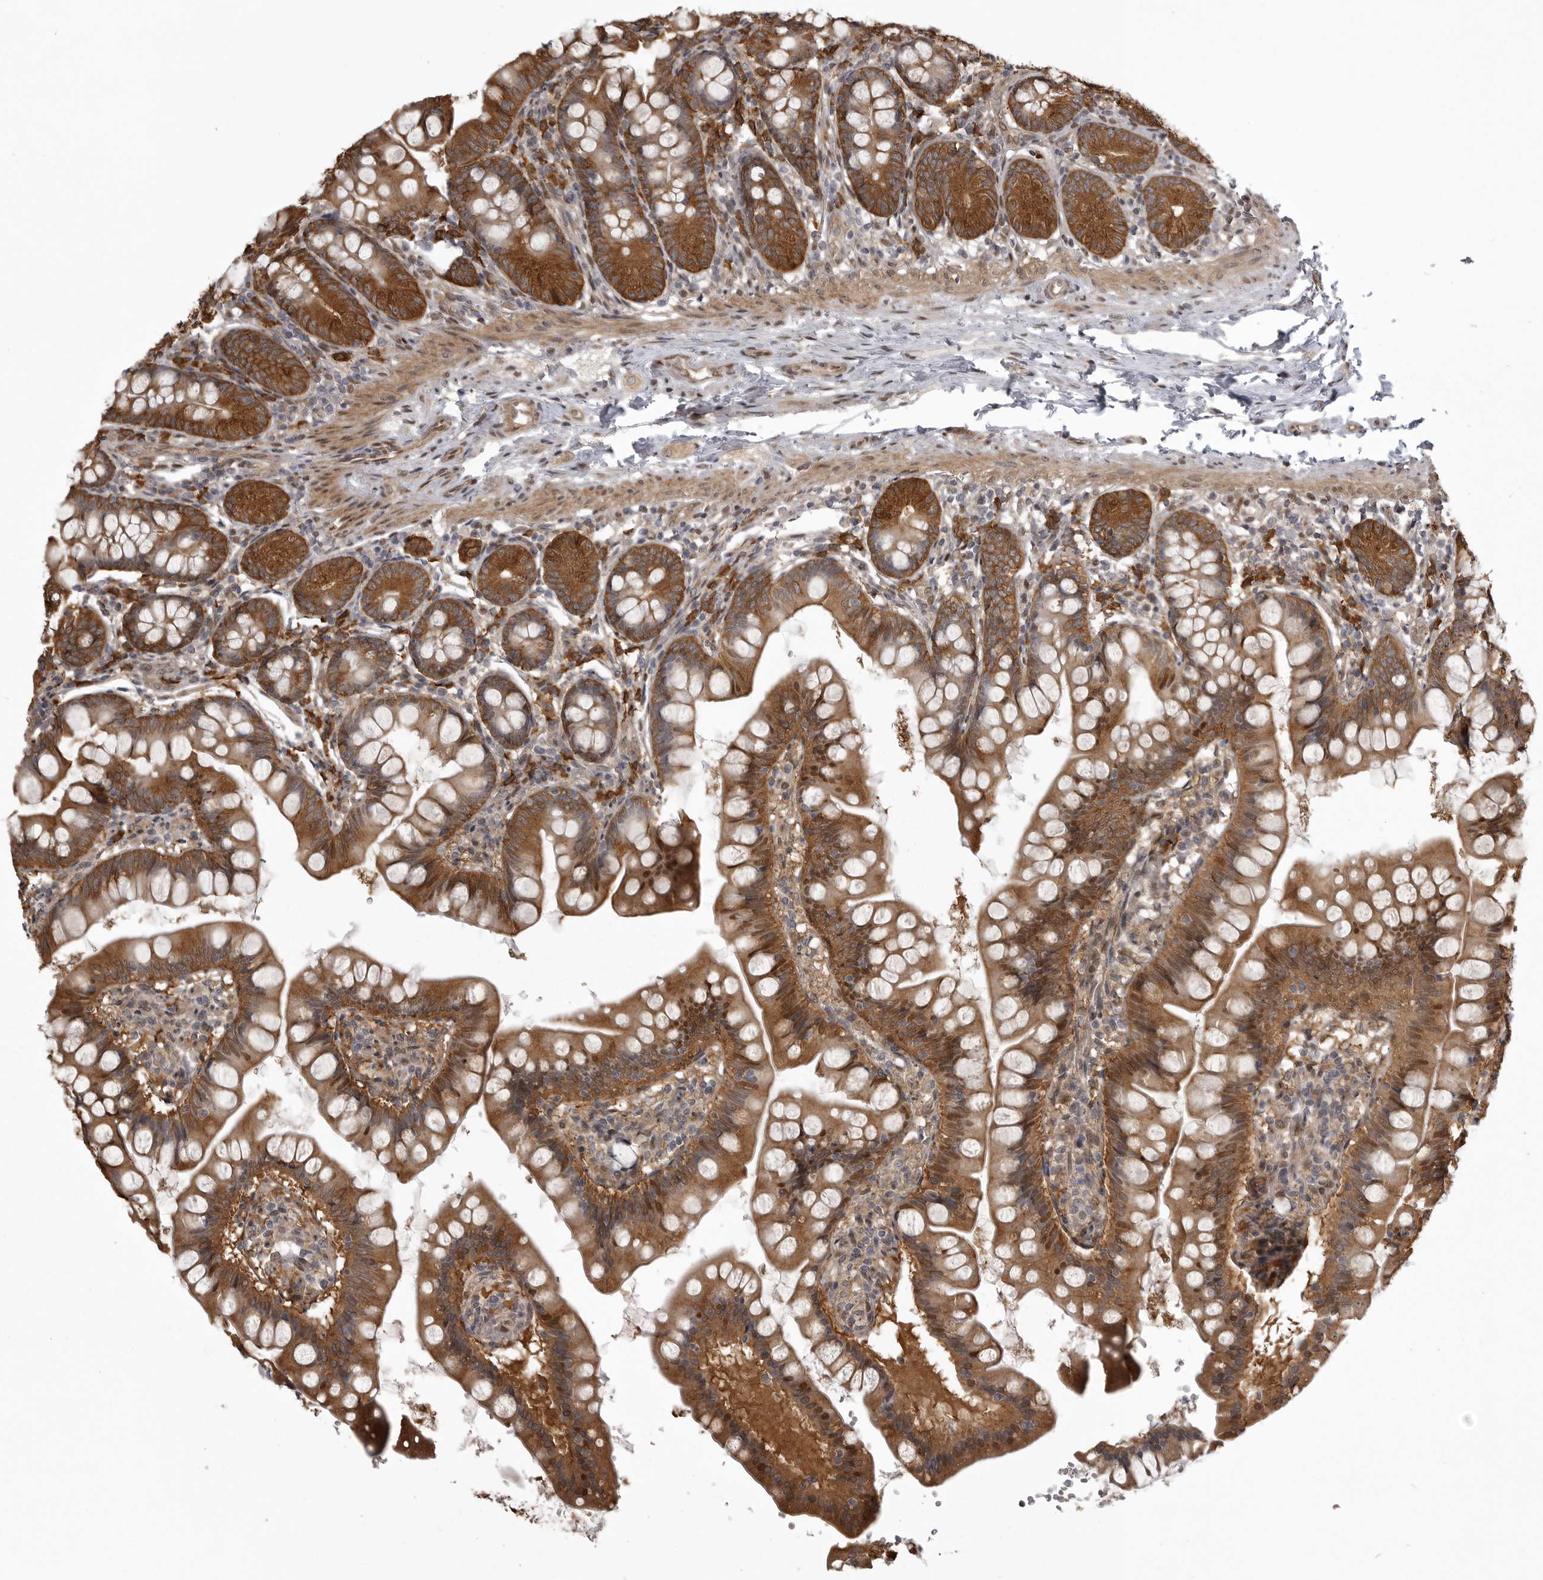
{"staining": {"intensity": "strong", "quantity": "25%-75%", "location": "cytoplasmic/membranous,nuclear"}, "tissue": "small intestine", "cell_type": "Glandular cells", "image_type": "normal", "snomed": [{"axis": "morphology", "description": "Normal tissue, NOS"}, {"axis": "topography", "description": "Small intestine"}], "caption": "DAB (3,3'-diaminobenzidine) immunohistochemical staining of benign small intestine reveals strong cytoplasmic/membranous,nuclear protein staining in about 25%-75% of glandular cells. The staining is performed using DAB brown chromogen to label protein expression. The nuclei are counter-stained blue using hematoxylin.", "gene": "SNX16", "patient": {"sex": "male", "age": 7}}